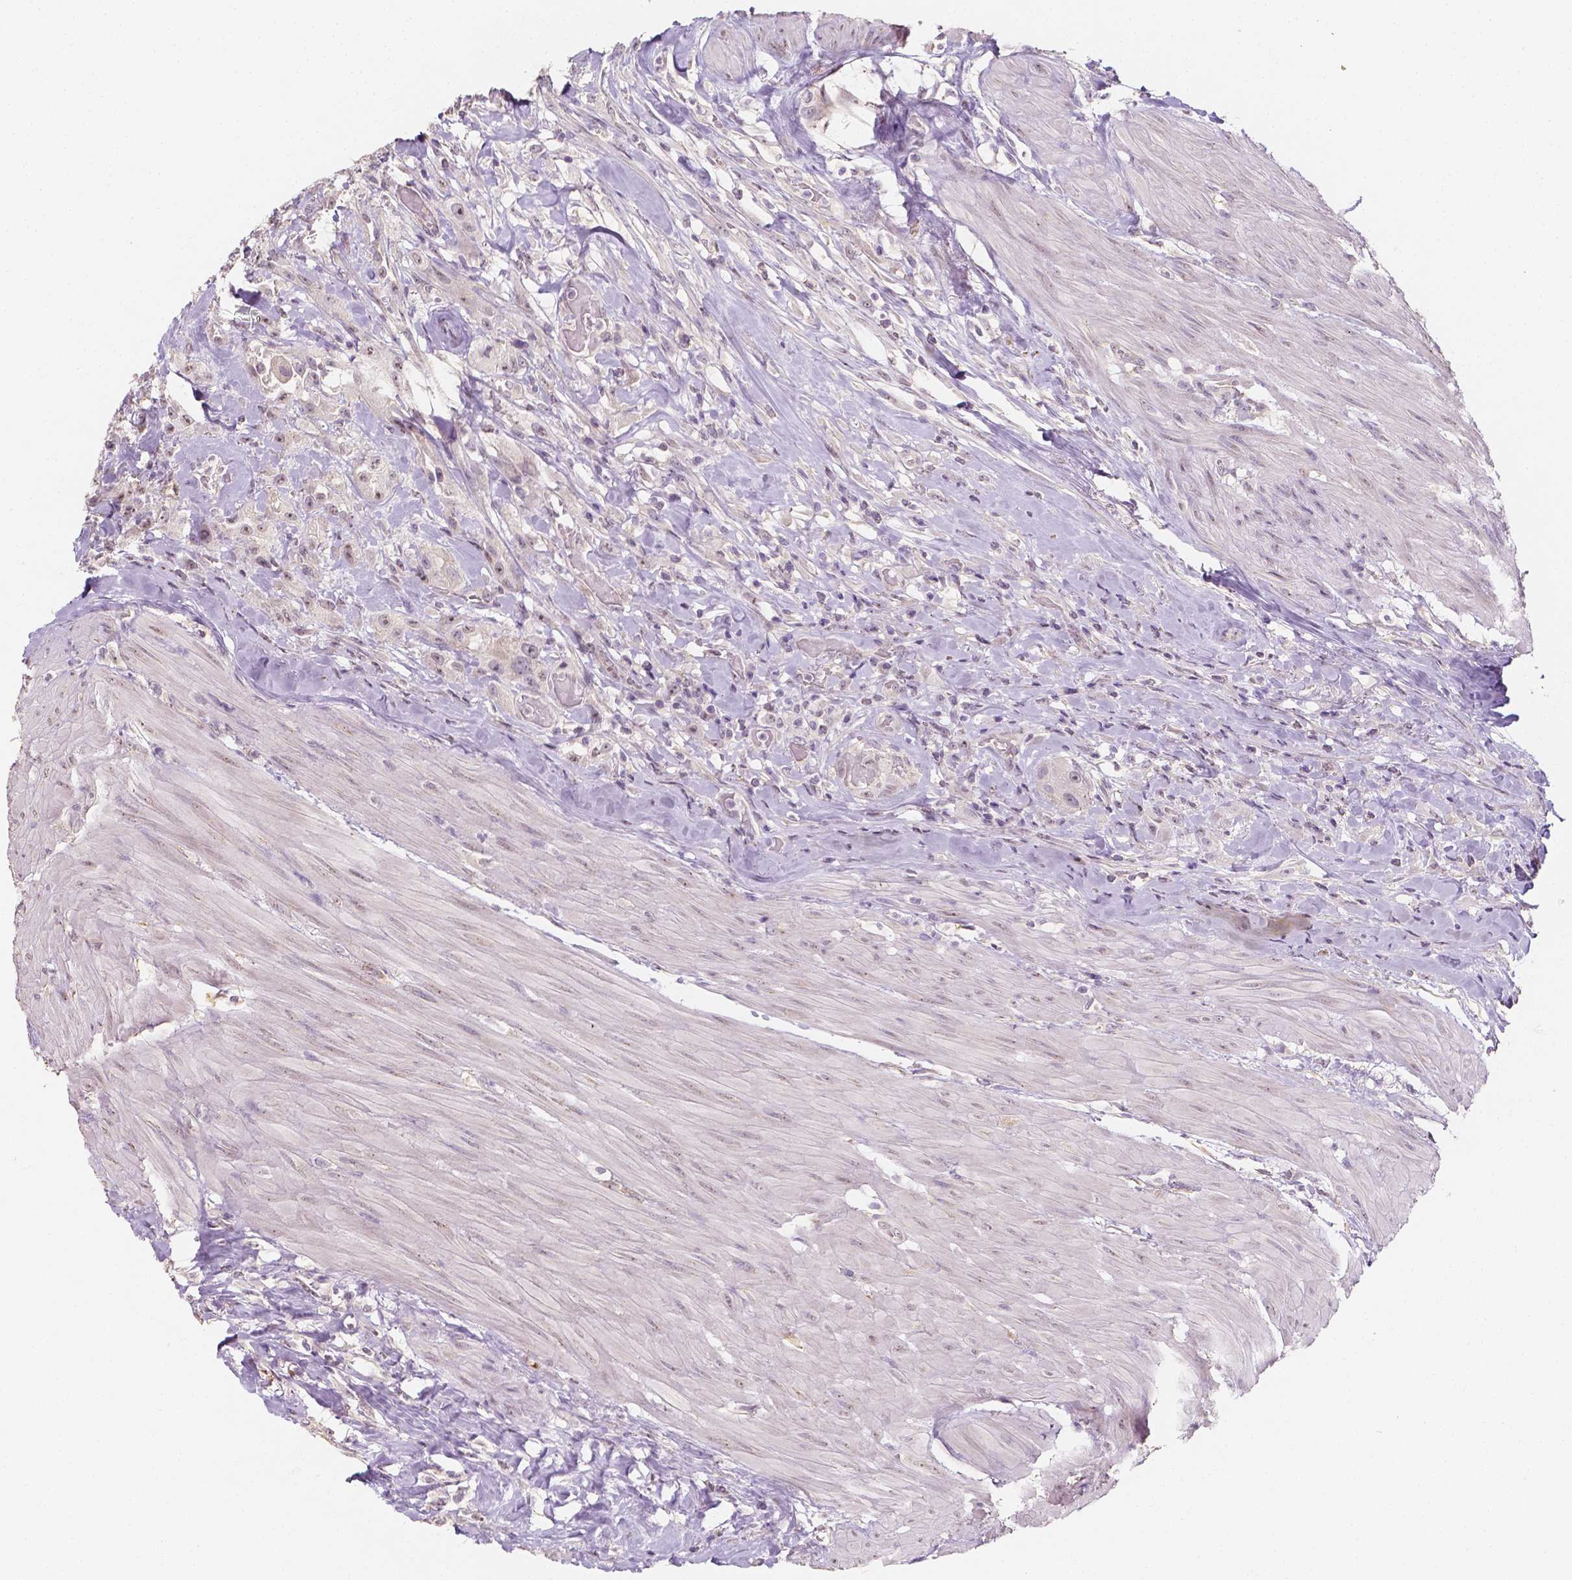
{"staining": {"intensity": "negative", "quantity": "none", "location": "none"}, "tissue": "urothelial cancer", "cell_type": "Tumor cells", "image_type": "cancer", "snomed": [{"axis": "morphology", "description": "Urothelial carcinoma, High grade"}, {"axis": "topography", "description": "Urinary bladder"}], "caption": "High-grade urothelial carcinoma stained for a protein using immunohistochemistry (IHC) reveals no expression tumor cells.", "gene": "C1orf167", "patient": {"sex": "male", "age": 79}}